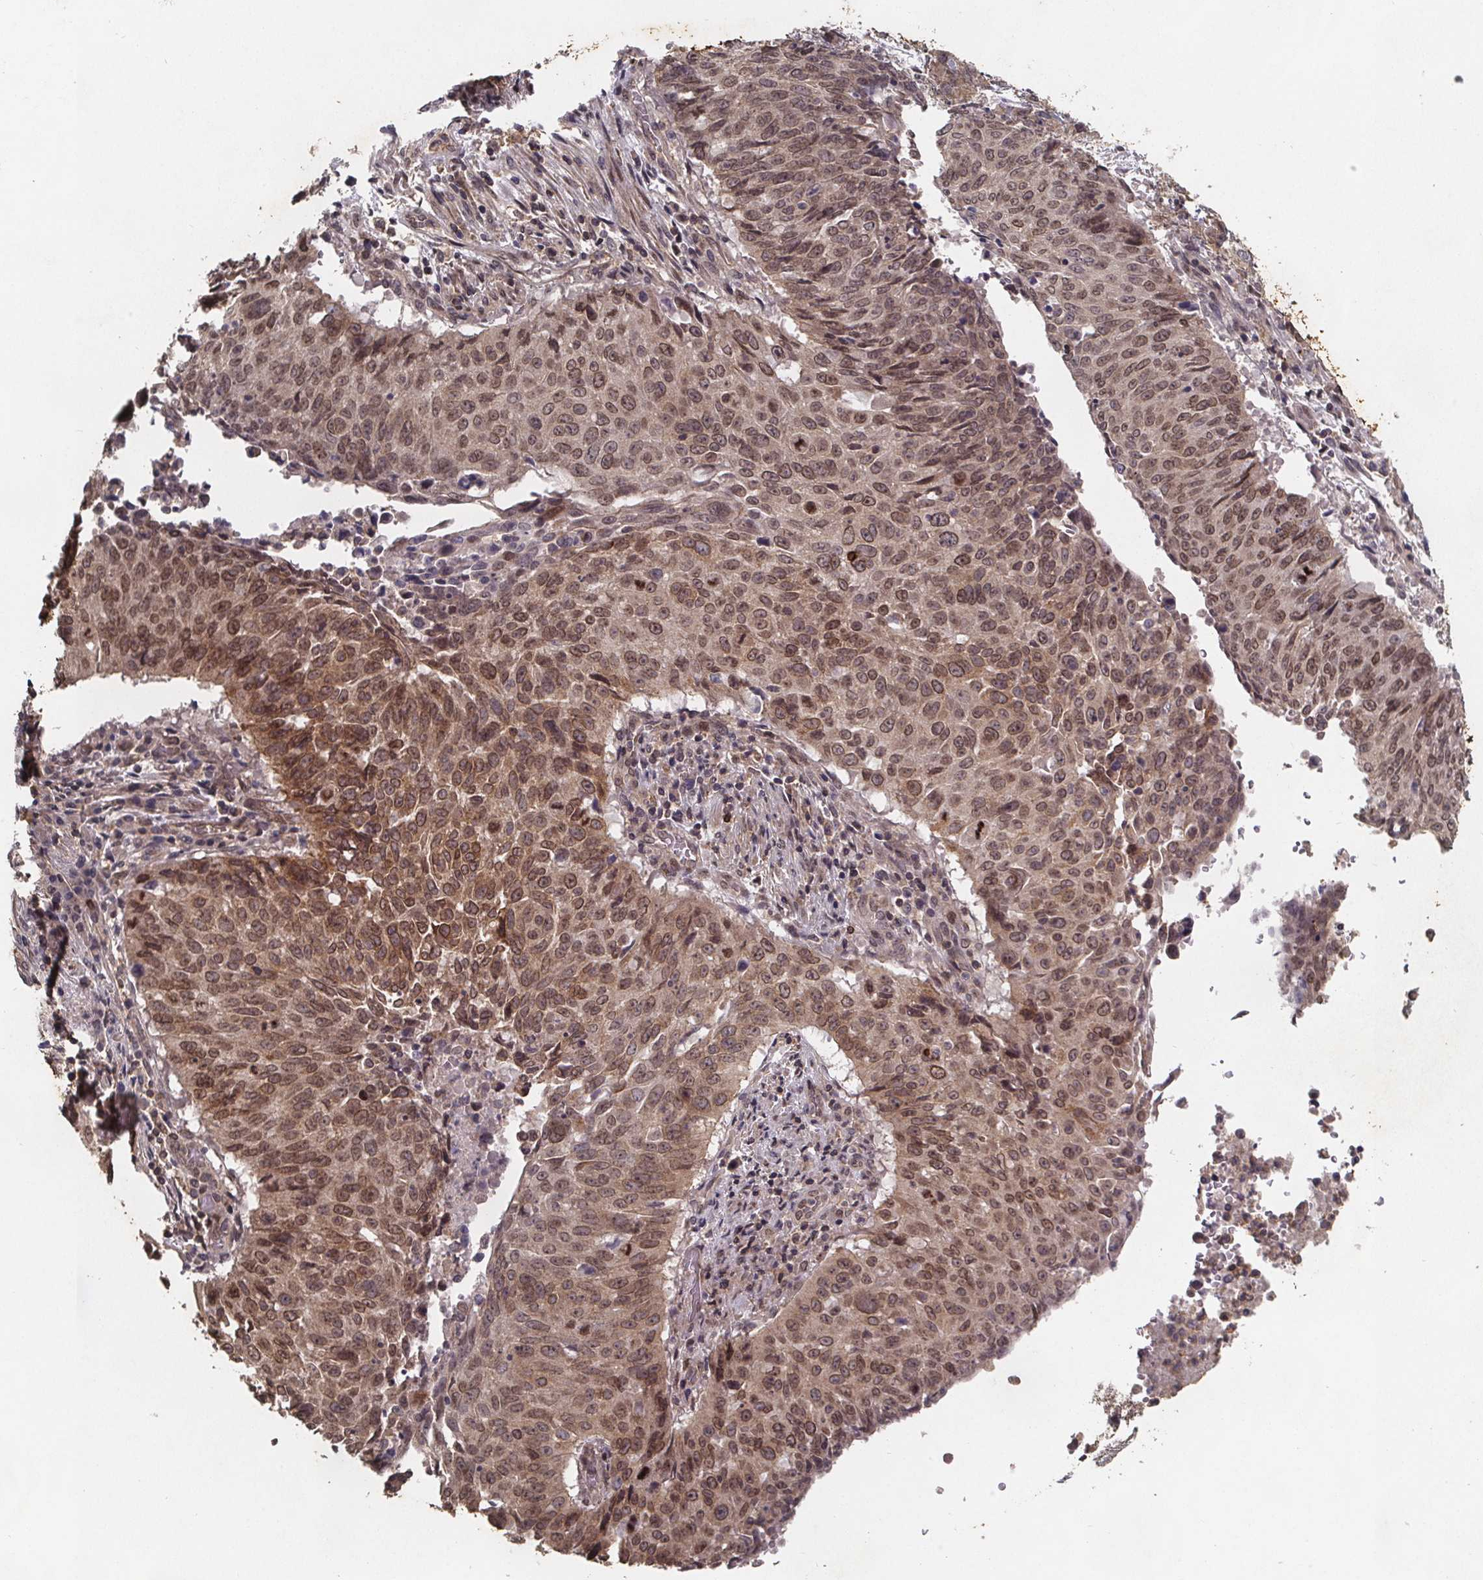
{"staining": {"intensity": "moderate", "quantity": "25%-75%", "location": "cytoplasmic/membranous,nuclear"}, "tissue": "lung cancer", "cell_type": "Tumor cells", "image_type": "cancer", "snomed": [{"axis": "morphology", "description": "Normal tissue, NOS"}, {"axis": "morphology", "description": "Squamous cell carcinoma, NOS"}, {"axis": "topography", "description": "Bronchus"}, {"axis": "topography", "description": "Lung"}], "caption": "DAB immunohistochemical staining of human lung cancer demonstrates moderate cytoplasmic/membranous and nuclear protein staining in approximately 25%-75% of tumor cells. (Brightfield microscopy of DAB IHC at high magnification).", "gene": "PIERCE2", "patient": {"sex": "male", "age": 64}}